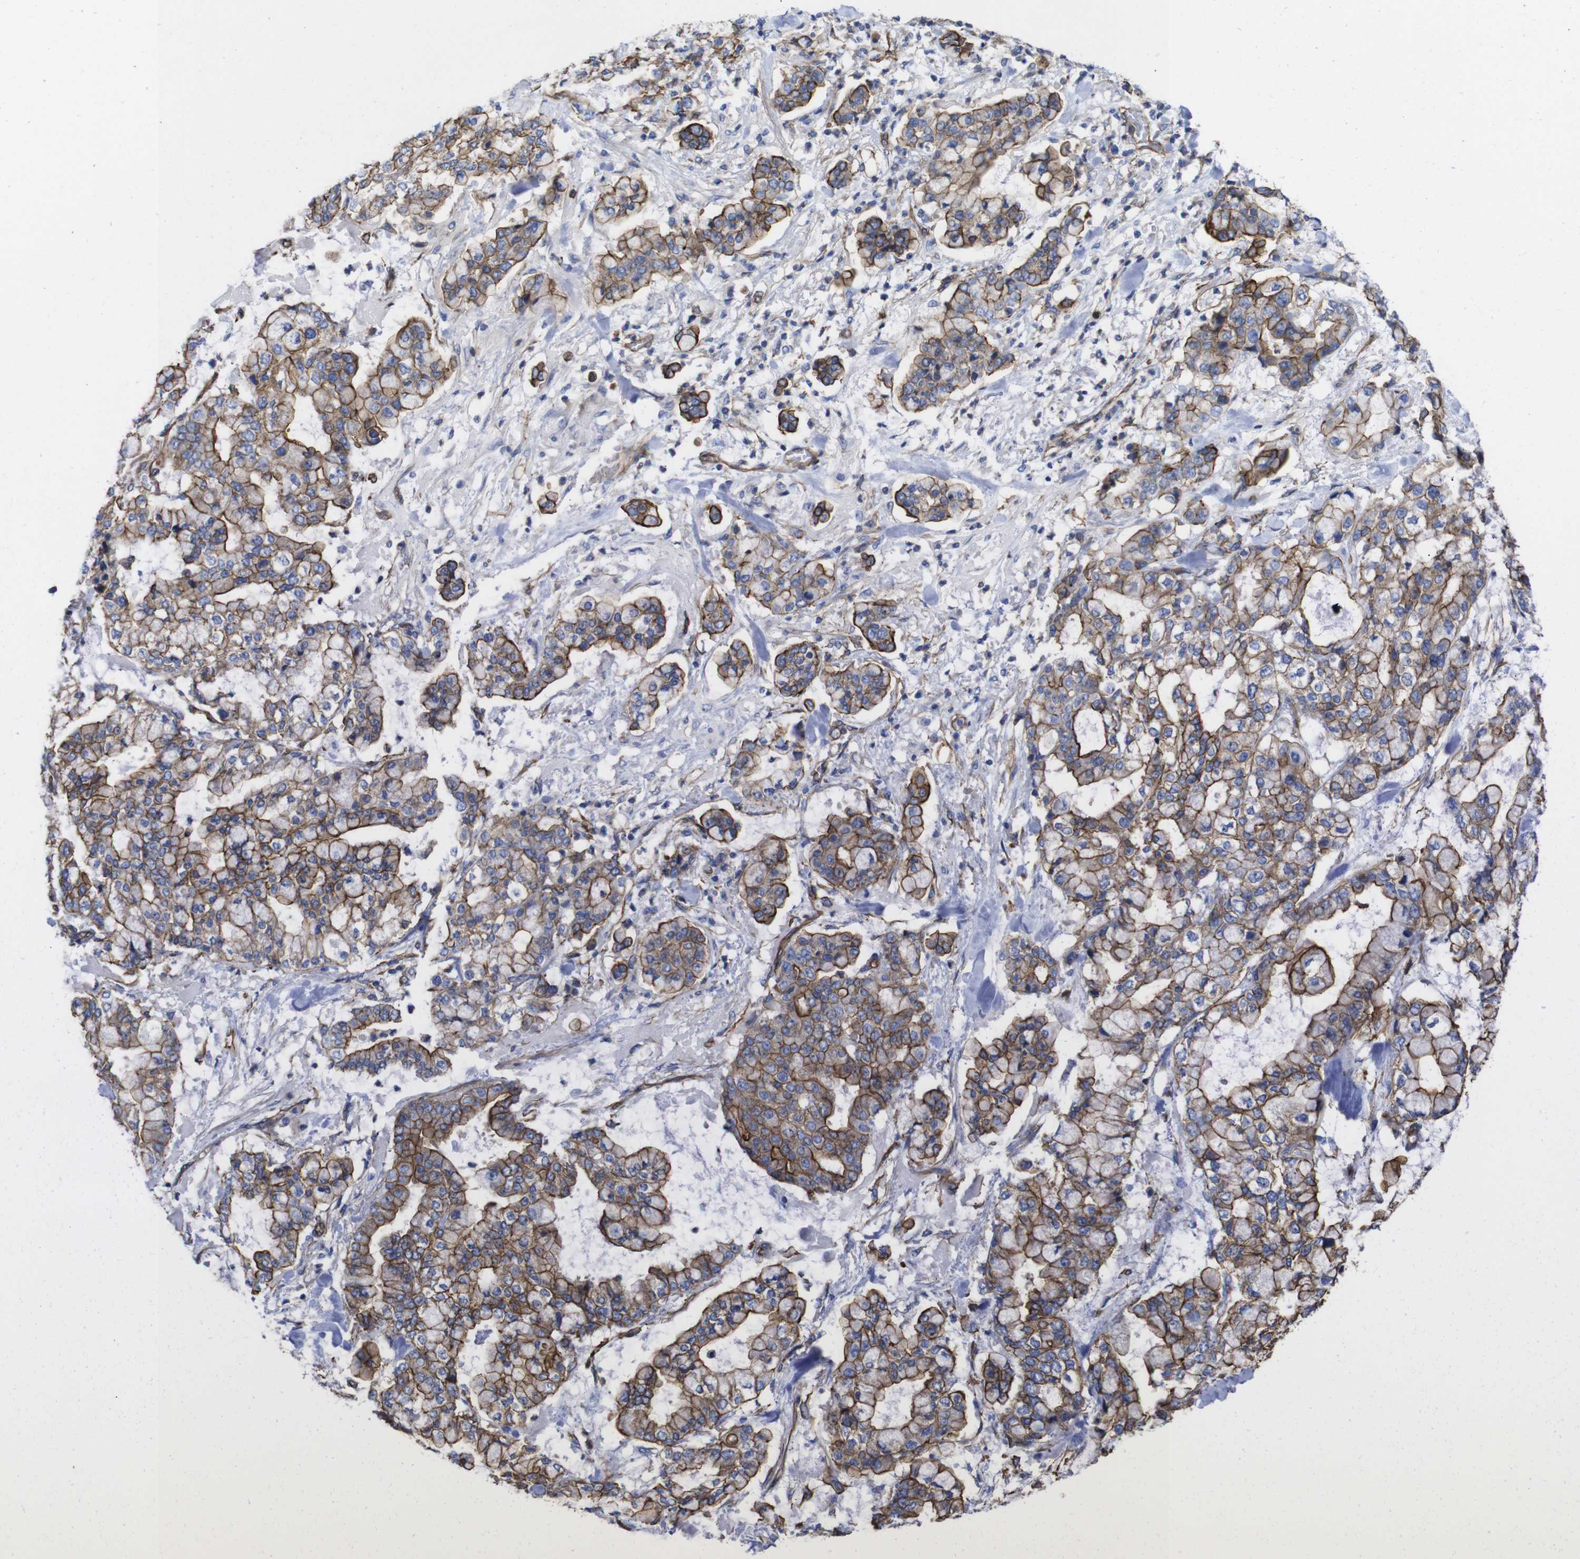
{"staining": {"intensity": "strong", "quantity": ">75%", "location": "cytoplasmic/membranous"}, "tissue": "stomach cancer", "cell_type": "Tumor cells", "image_type": "cancer", "snomed": [{"axis": "morphology", "description": "Normal tissue, NOS"}, {"axis": "morphology", "description": "Adenocarcinoma, NOS"}, {"axis": "topography", "description": "Stomach, upper"}, {"axis": "topography", "description": "Stomach"}], "caption": "Stomach cancer was stained to show a protein in brown. There is high levels of strong cytoplasmic/membranous positivity in about >75% of tumor cells.", "gene": "SPTBN1", "patient": {"sex": "male", "age": 76}}